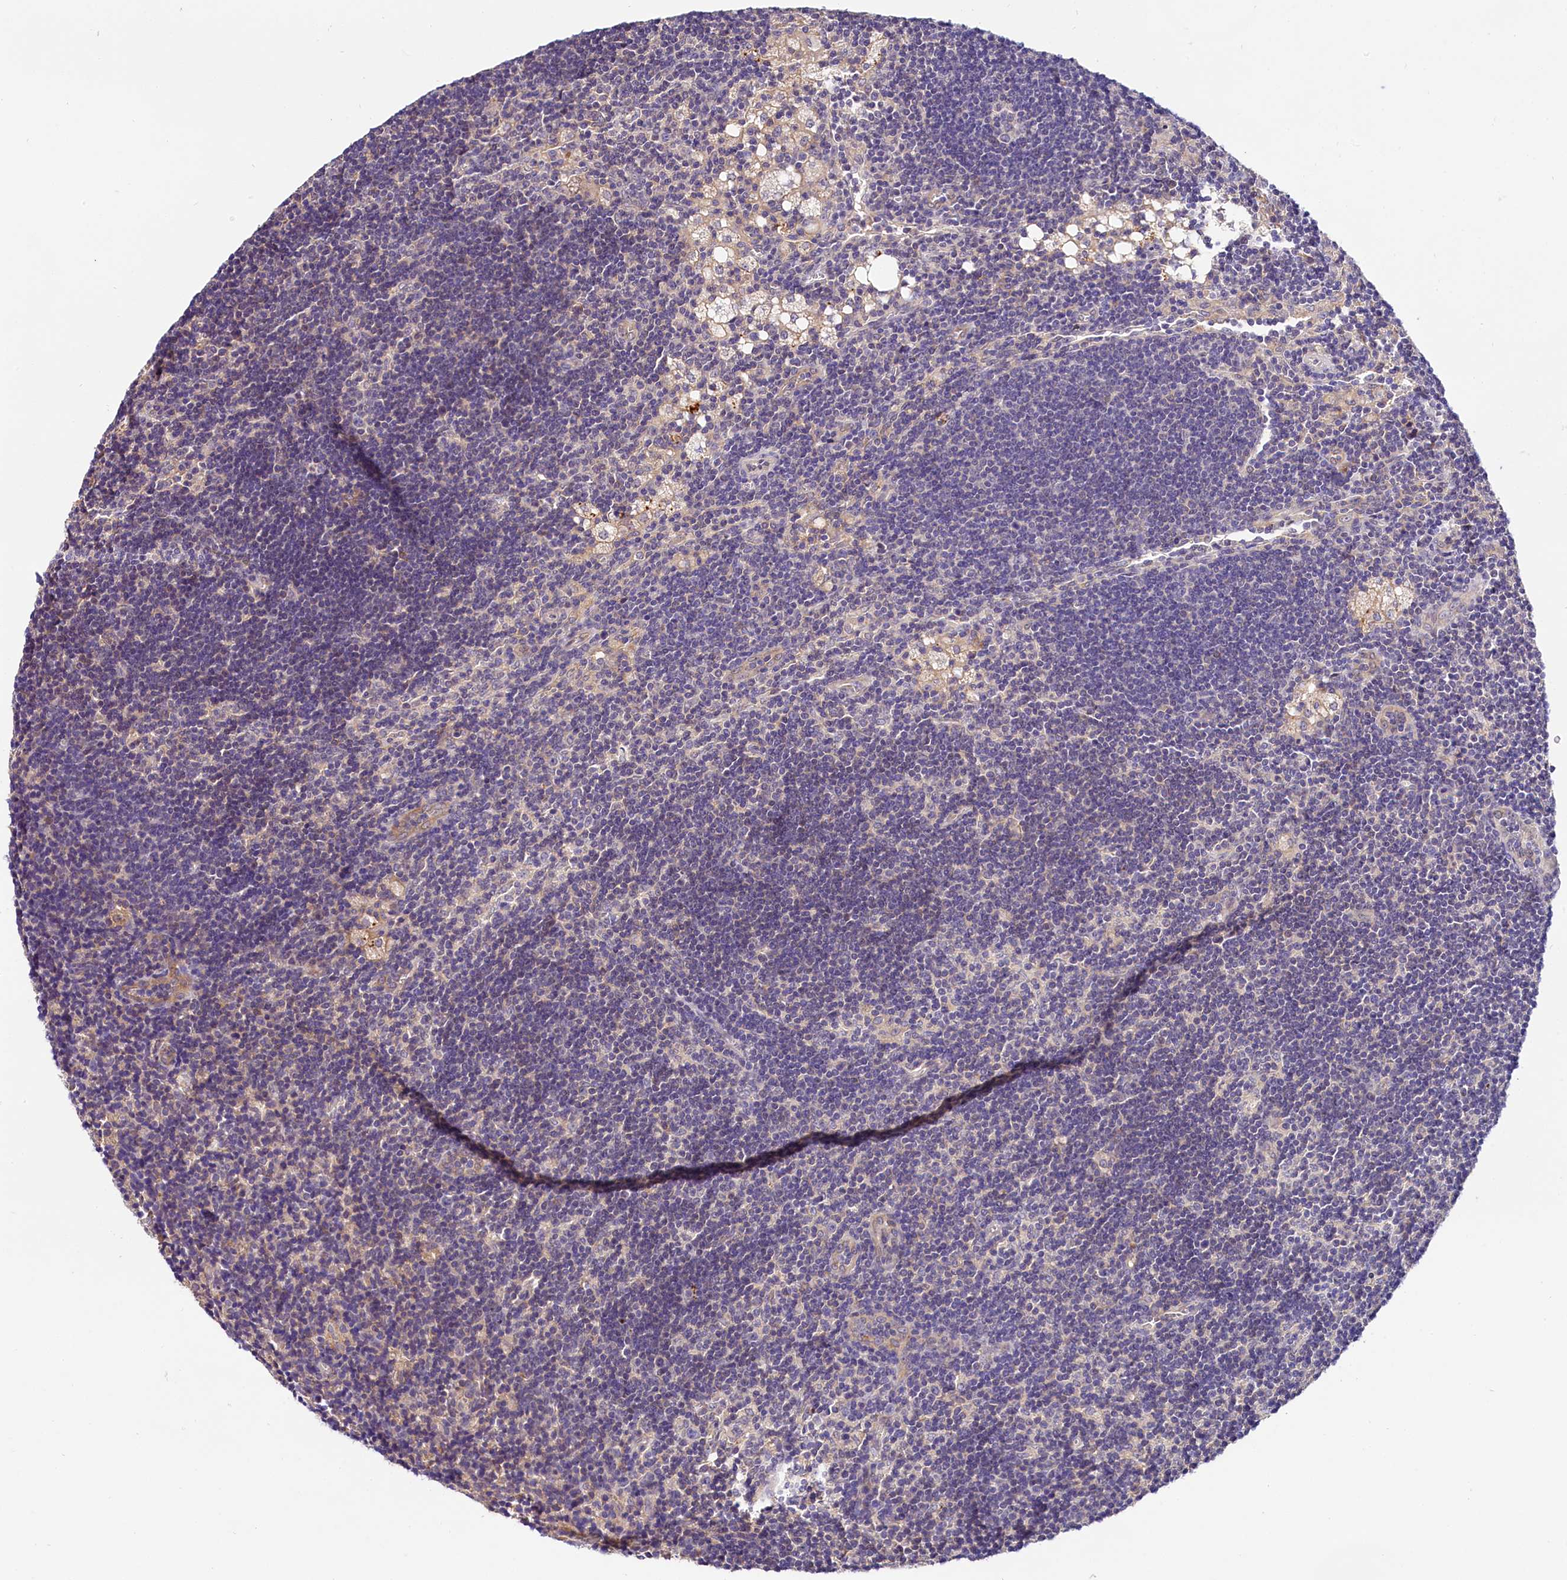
{"staining": {"intensity": "negative", "quantity": "none", "location": "none"}, "tissue": "lymph node", "cell_type": "Germinal center cells", "image_type": "normal", "snomed": [{"axis": "morphology", "description": "Normal tissue, NOS"}, {"axis": "topography", "description": "Lymph node"}], "caption": "IHC image of unremarkable human lymph node stained for a protein (brown), which reveals no staining in germinal center cells.", "gene": "OAS3", "patient": {"sex": "male", "age": 24}}